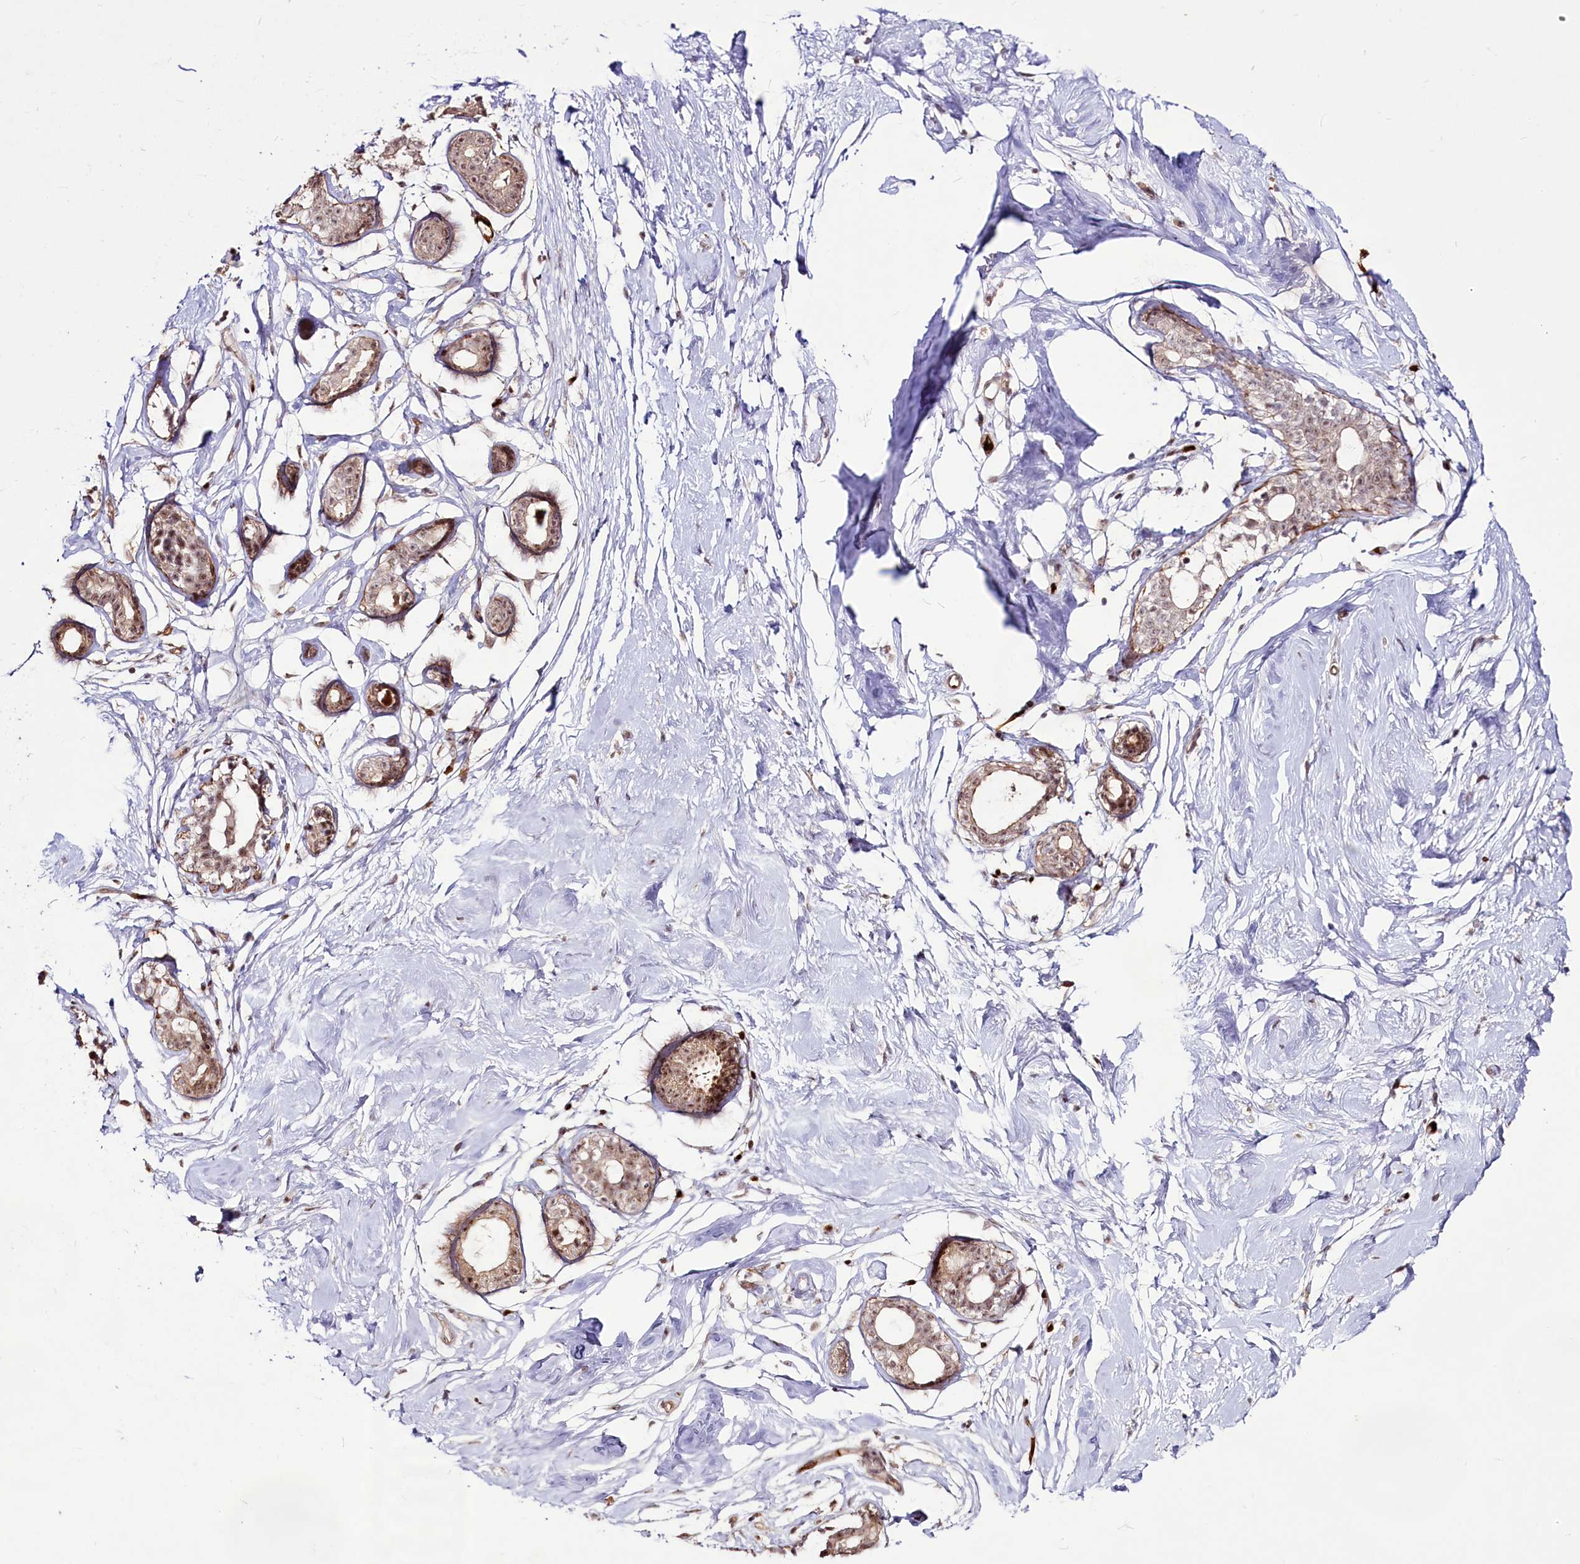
{"staining": {"intensity": "negative", "quantity": "none", "location": "none"}, "tissue": "breast", "cell_type": "Adipocytes", "image_type": "normal", "snomed": [{"axis": "morphology", "description": "Normal tissue, NOS"}, {"axis": "morphology", "description": "Adenoma, NOS"}, {"axis": "topography", "description": "Breast"}], "caption": "Adipocytes show no significant positivity in unremarkable breast. (DAB immunohistochemistry (IHC) with hematoxylin counter stain).", "gene": "SUSD3", "patient": {"sex": "female", "age": 23}}